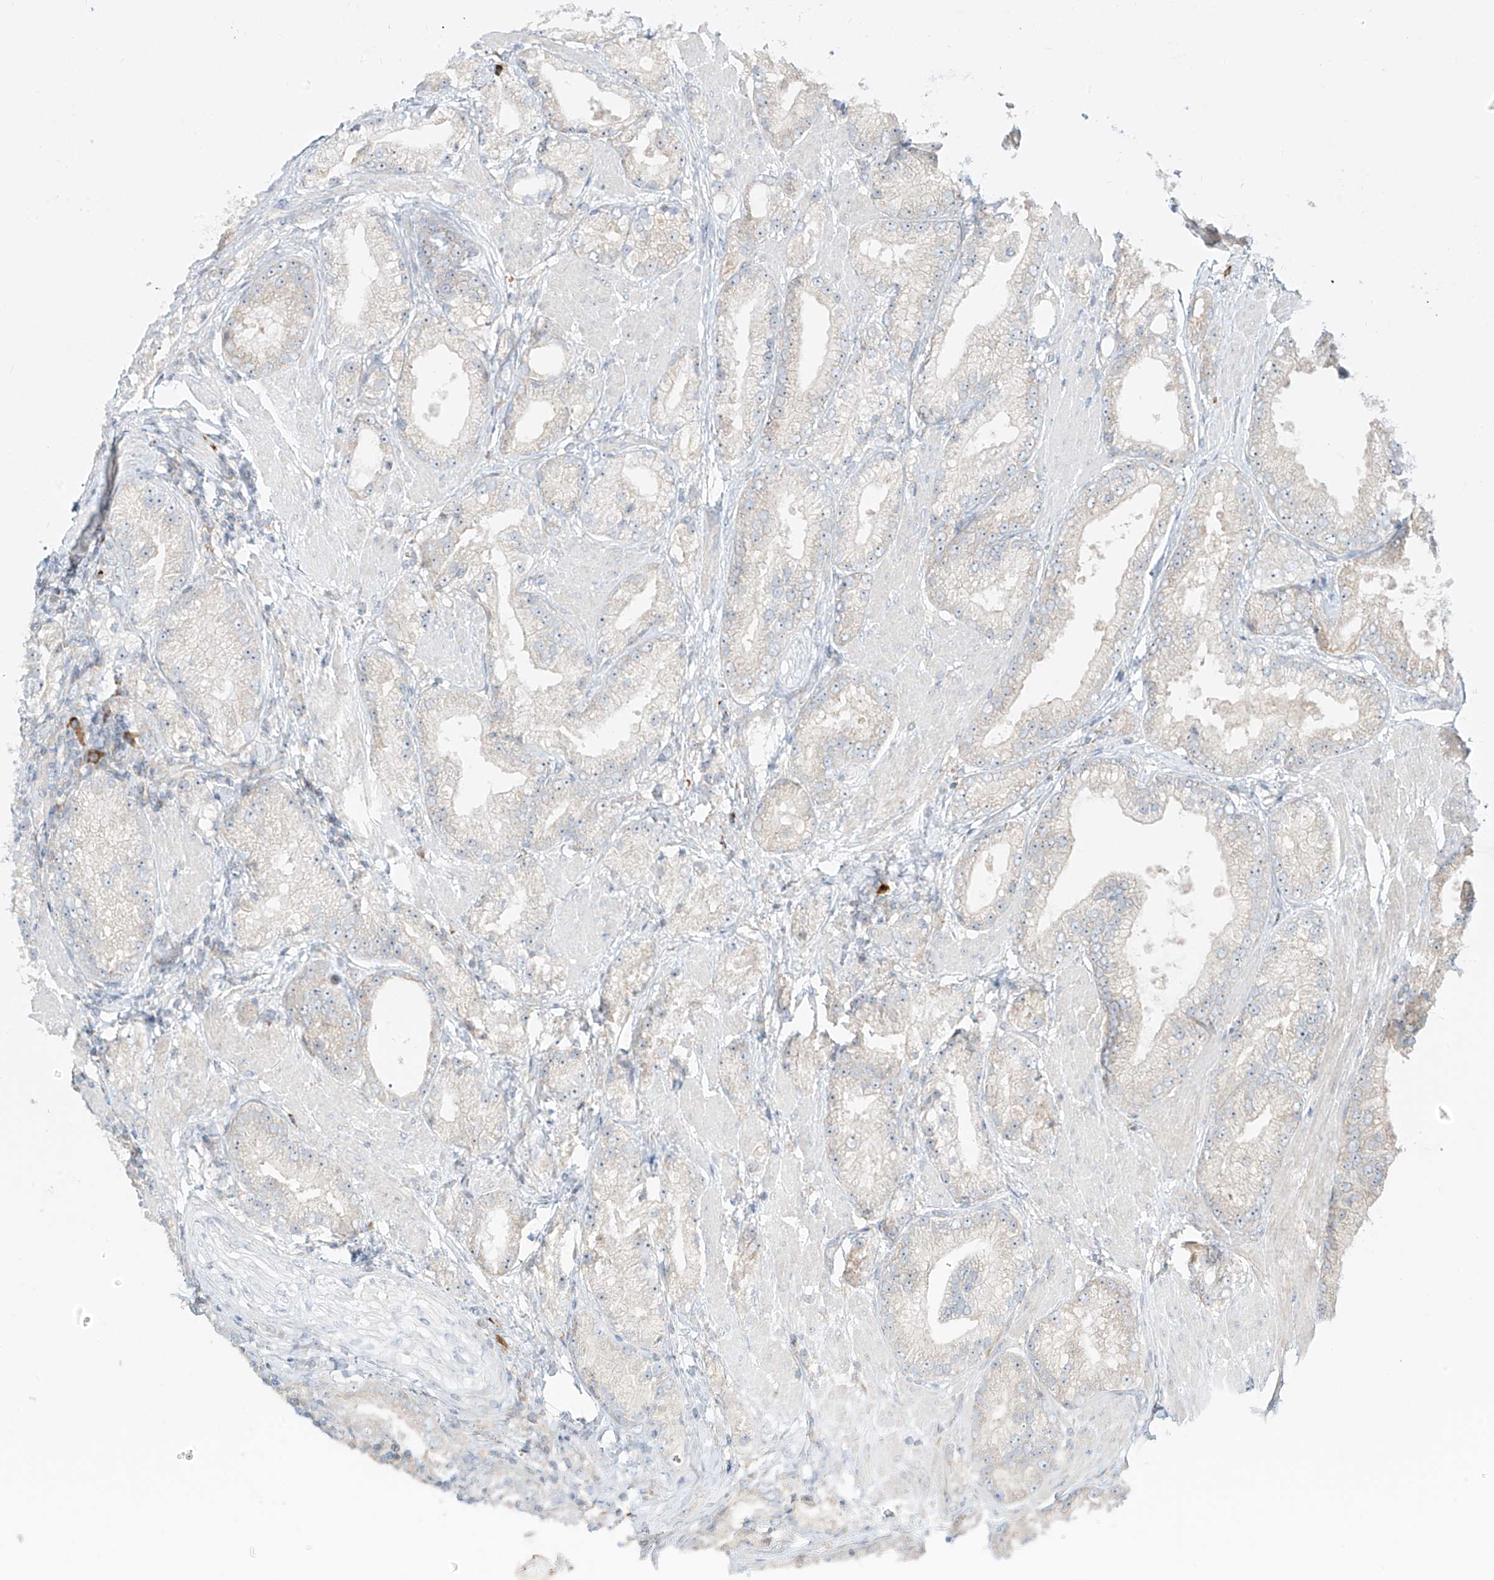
{"staining": {"intensity": "negative", "quantity": "none", "location": "none"}, "tissue": "prostate cancer", "cell_type": "Tumor cells", "image_type": "cancer", "snomed": [{"axis": "morphology", "description": "Adenocarcinoma, Low grade"}, {"axis": "topography", "description": "Prostate"}], "caption": "Protein analysis of prostate low-grade adenocarcinoma exhibits no significant positivity in tumor cells.", "gene": "SYTL3", "patient": {"sex": "male", "age": 67}}